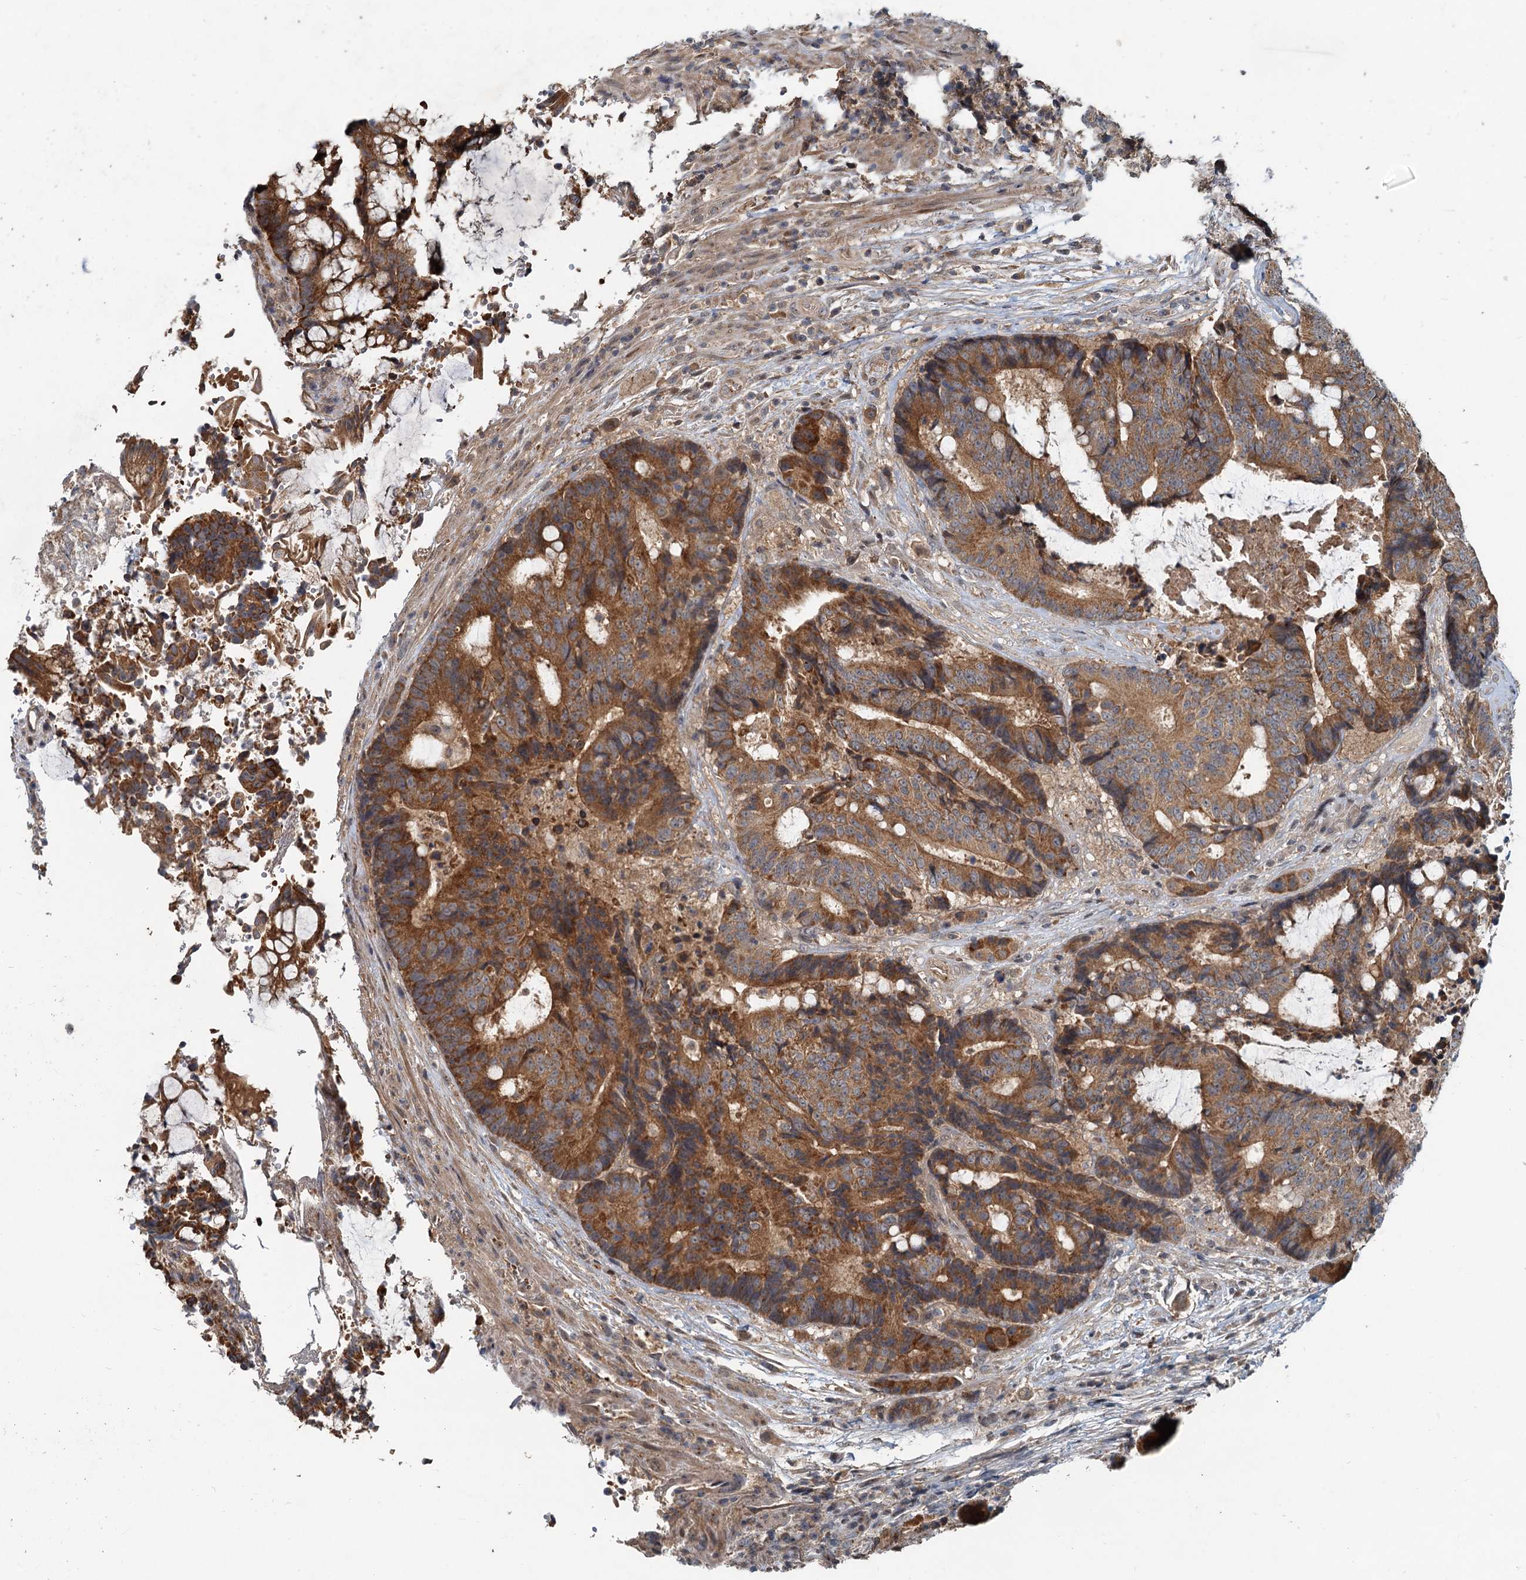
{"staining": {"intensity": "moderate", "quantity": ">75%", "location": "cytoplasmic/membranous"}, "tissue": "colorectal cancer", "cell_type": "Tumor cells", "image_type": "cancer", "snomed": [{"axis": "morphology", "description": "Adenocarcinoma, NOS"}, {"axis": "topography", "description": "Rectum"}], "caption": "Immunohistochemical staining of human adenocarcinoma (colorectal) exhibits medium levels of moderate cytoplasmic/membranous staining in about >75% of tumor cells. The staining is performed using DAB (3,3'-diaminobenzidine) brown chromogen to label protein expression. The nuclei are counter-stained blue using hematoxylin.", "gene": "CEP68", "patient": {"sex": "male", "age": 69}}